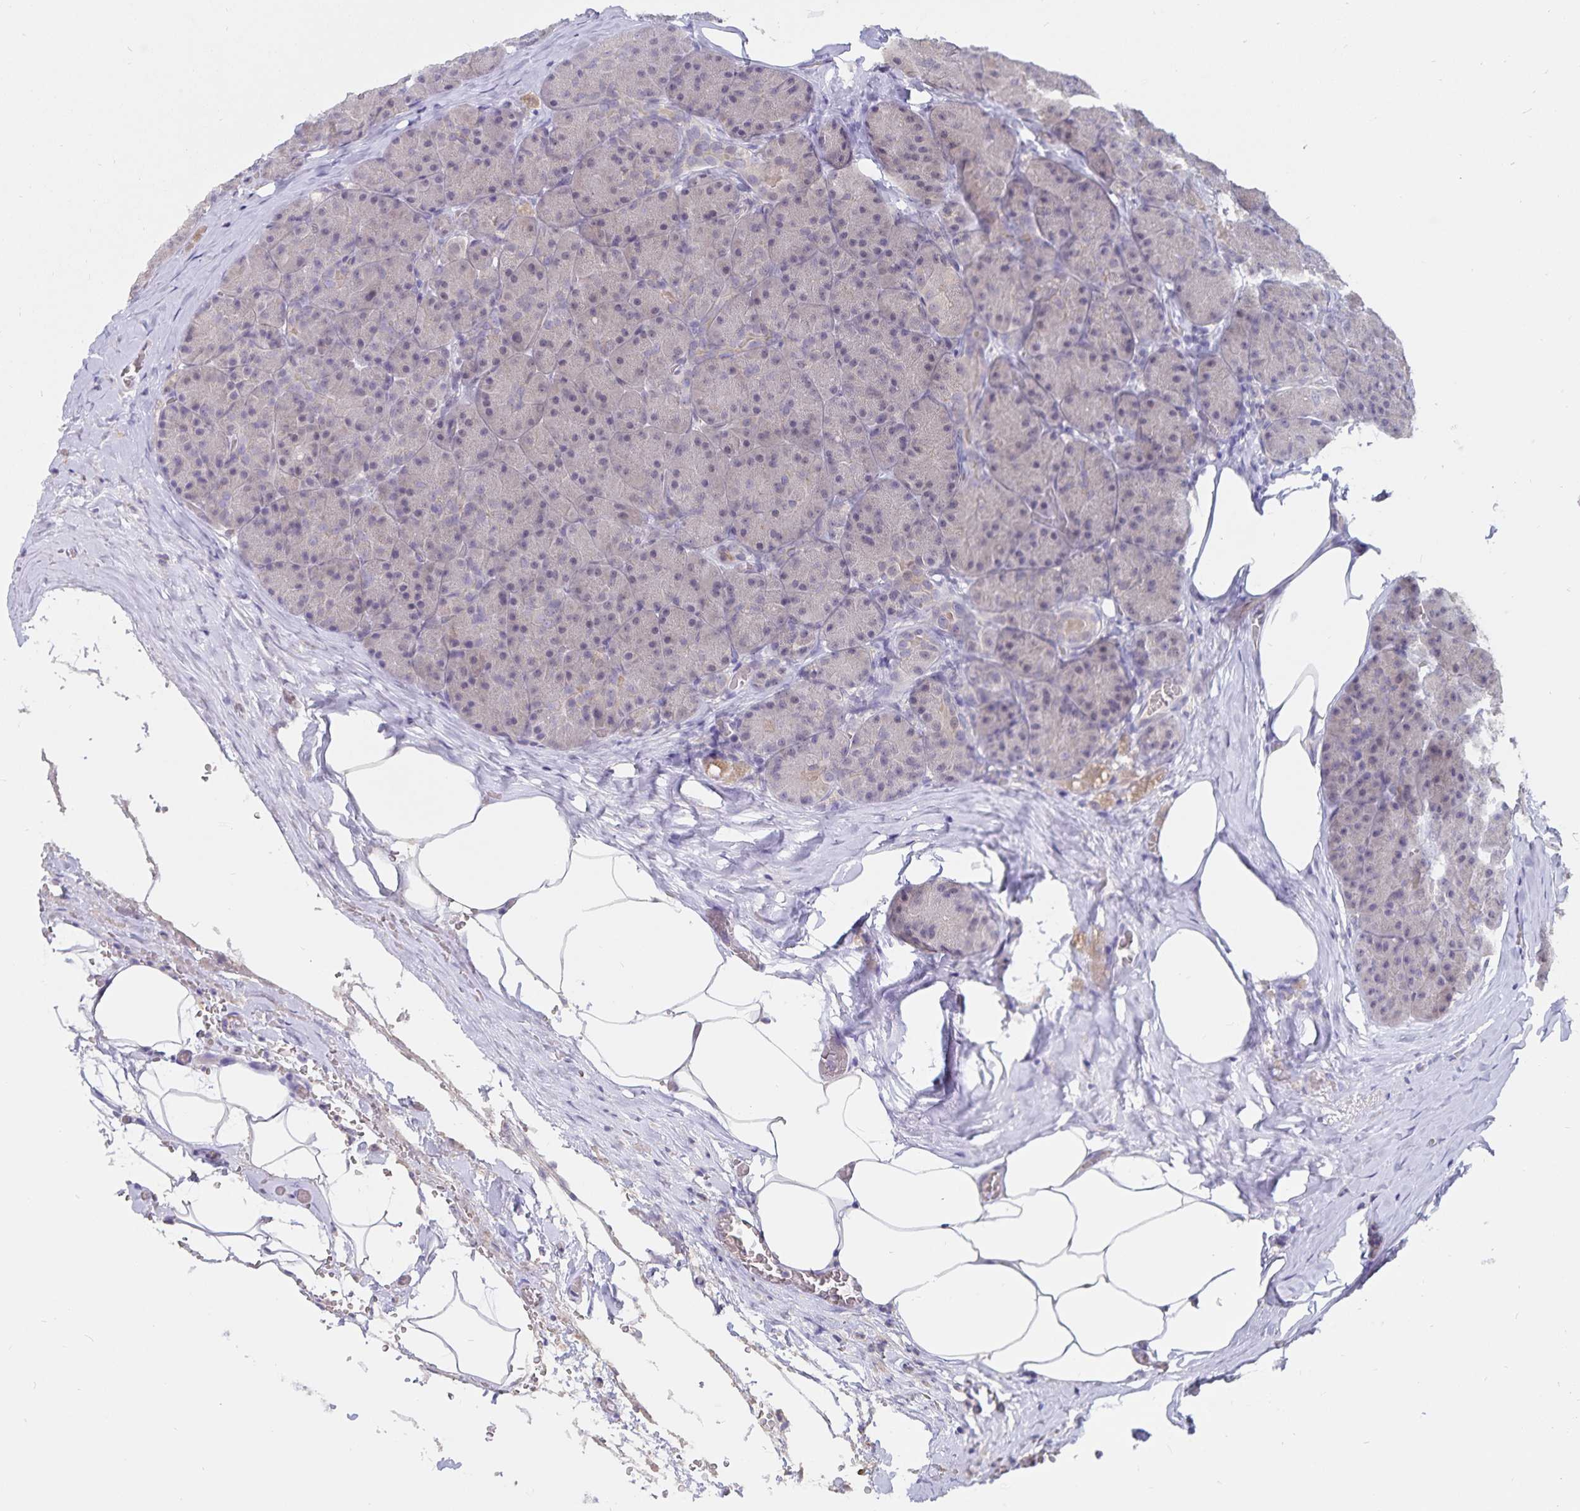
{"staining": {"intensity": "negative", "quantity": "none", "location": "none"}, "tissue": "pancreas", "cell_type": "Exocrine glandular cells", "image_type": "normal", "snomed": [{"axis": "morphology", "description": "Normal tissue, NOS"}, {"axis": "topography", "description": "Pancreas"}], "caption": "This is a histopathology image of immunohistochemistry (IHC) staining of benign pancreas, which shows no staining in exocrine glandular cells. Nuclei are stained in blue.", "gene": "ATP2A2", "patient": {"sex": "male", "age": 57}}